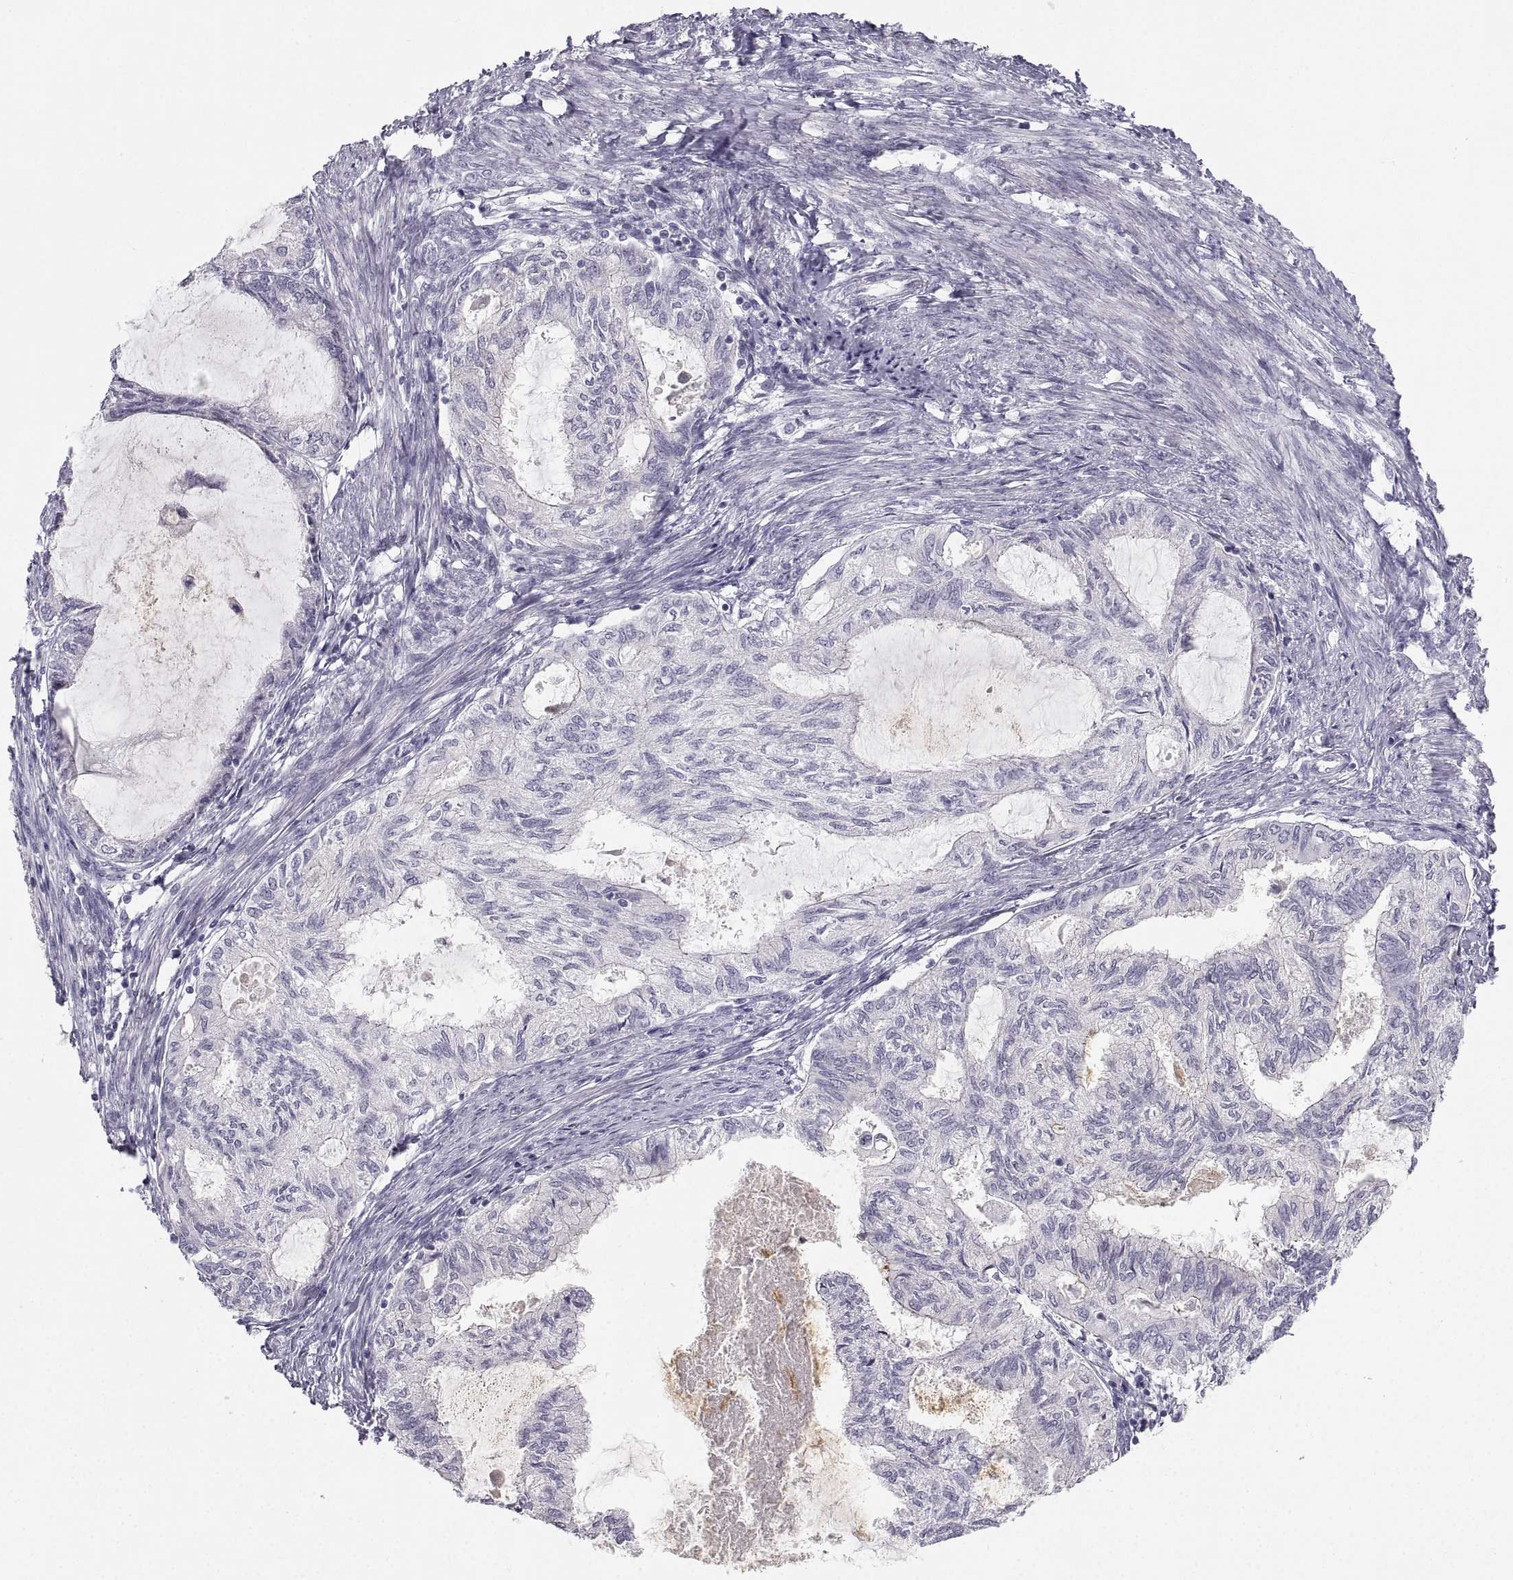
{"staining": {"intensity": "negative", "quantity": "none", "location": "none"}, "tissue": "endometrial cancer", "cell_type": "Tumor cells", "image_type": "cancer", "snomed": [{"axis": "morphology", "description": "Adenocarcinoma, NOS"}, {"axis": "topography", "description": "Endometrium"}], "caption": "DAB immunohistochemical staining of endometrial cancer reveals no significant expression in tumor cells.", "gene": "ZNF185", "patient": {"sex": "female", "age": 86}}